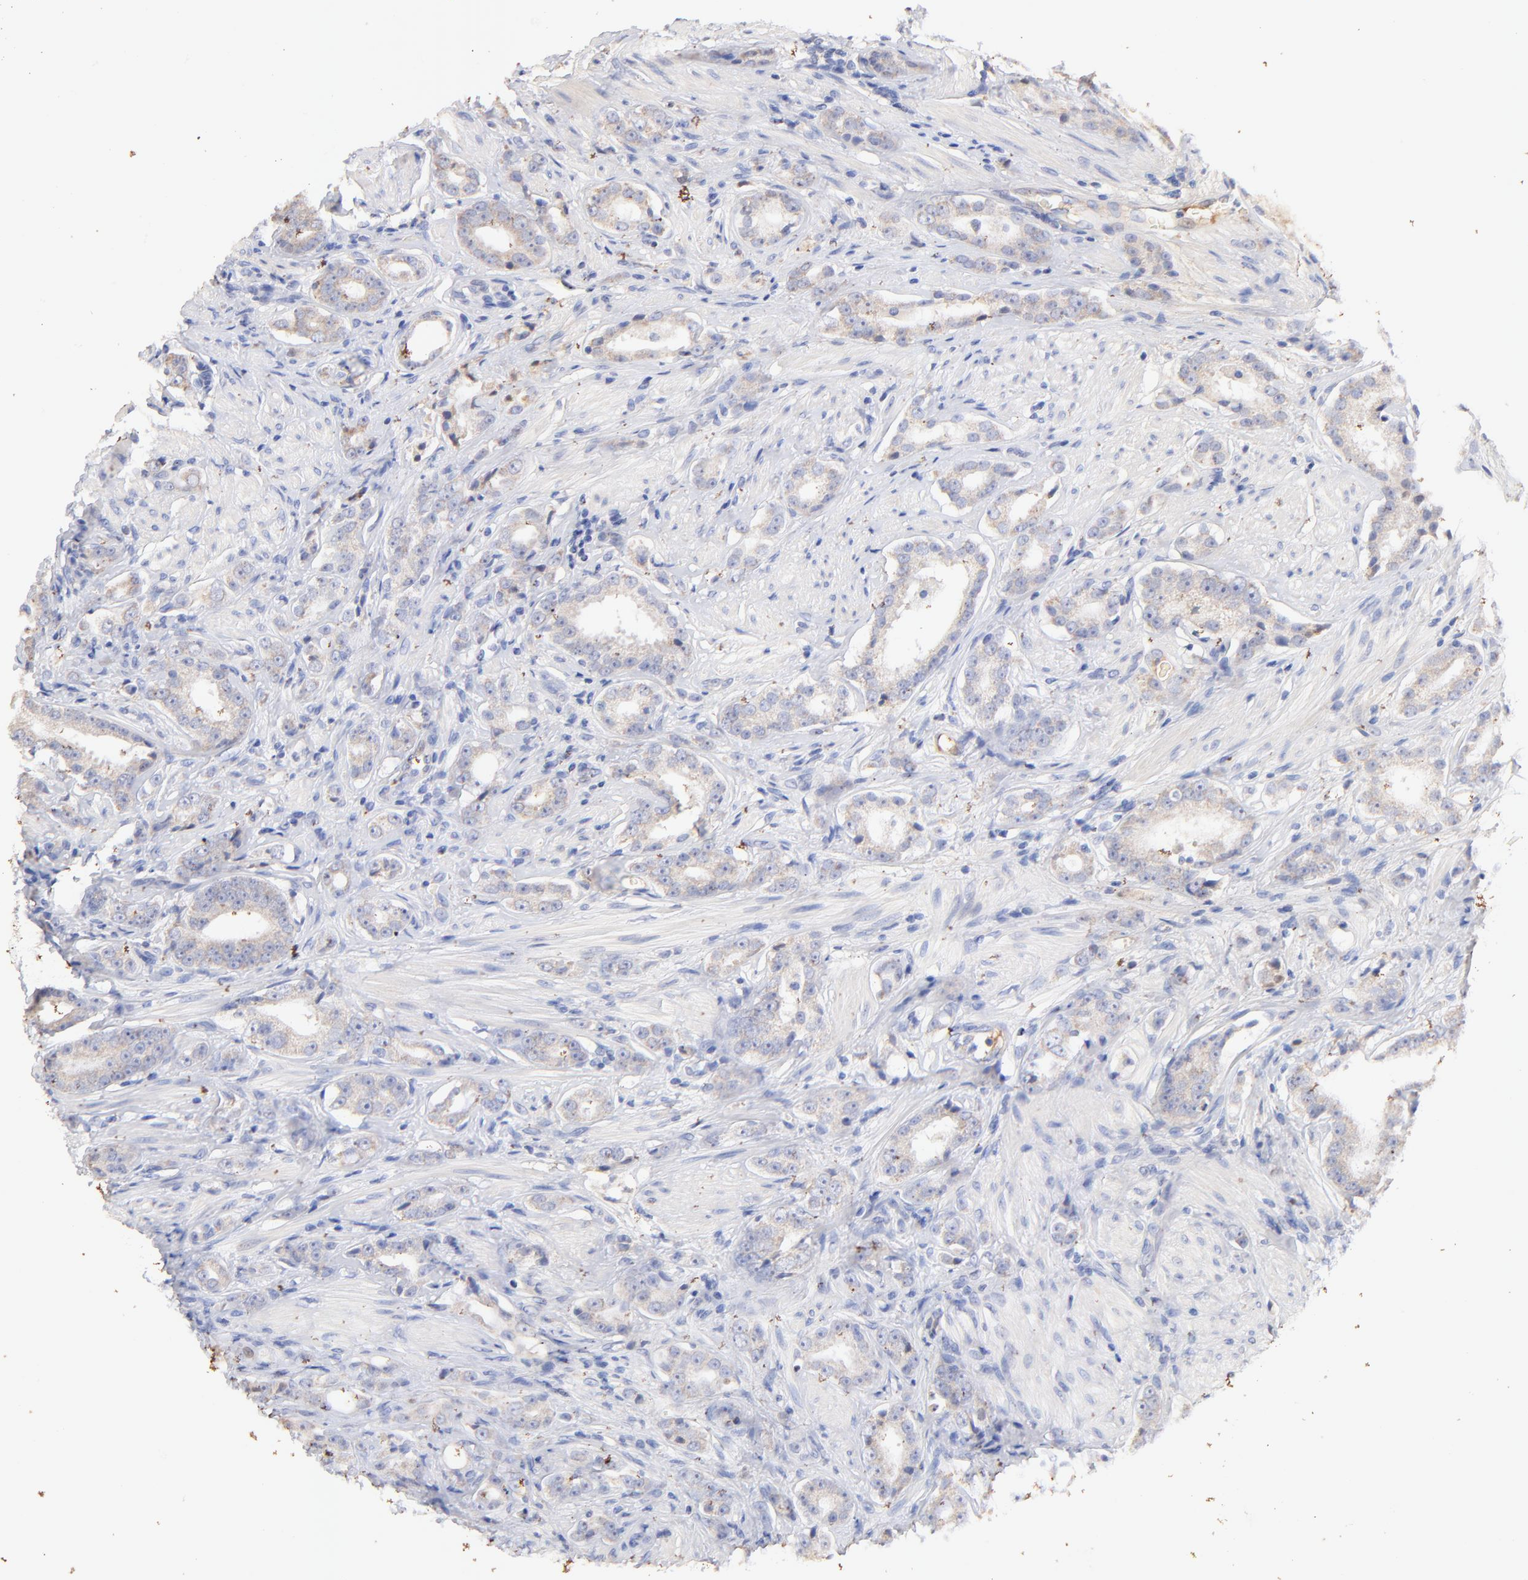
{"staining": {"intensity": "weak", "quantity": "<25%", "location": "cytoplasmic/membranous"}, "tissue": "prostate cancer", "cell_type": "Tumor cells", "image_type": "cancer", "snomed": [{"axis": "morphology", "description": "Adenocarcinoma, Medium grade"}, {"axis": "topography", "description": "Prostate"}], "caption": "IHC of human prostate cancer demonstrates no expression in tumor cells.", "gene": "IGLV7-43", "patient": {"sex": "male", "age": 53}}